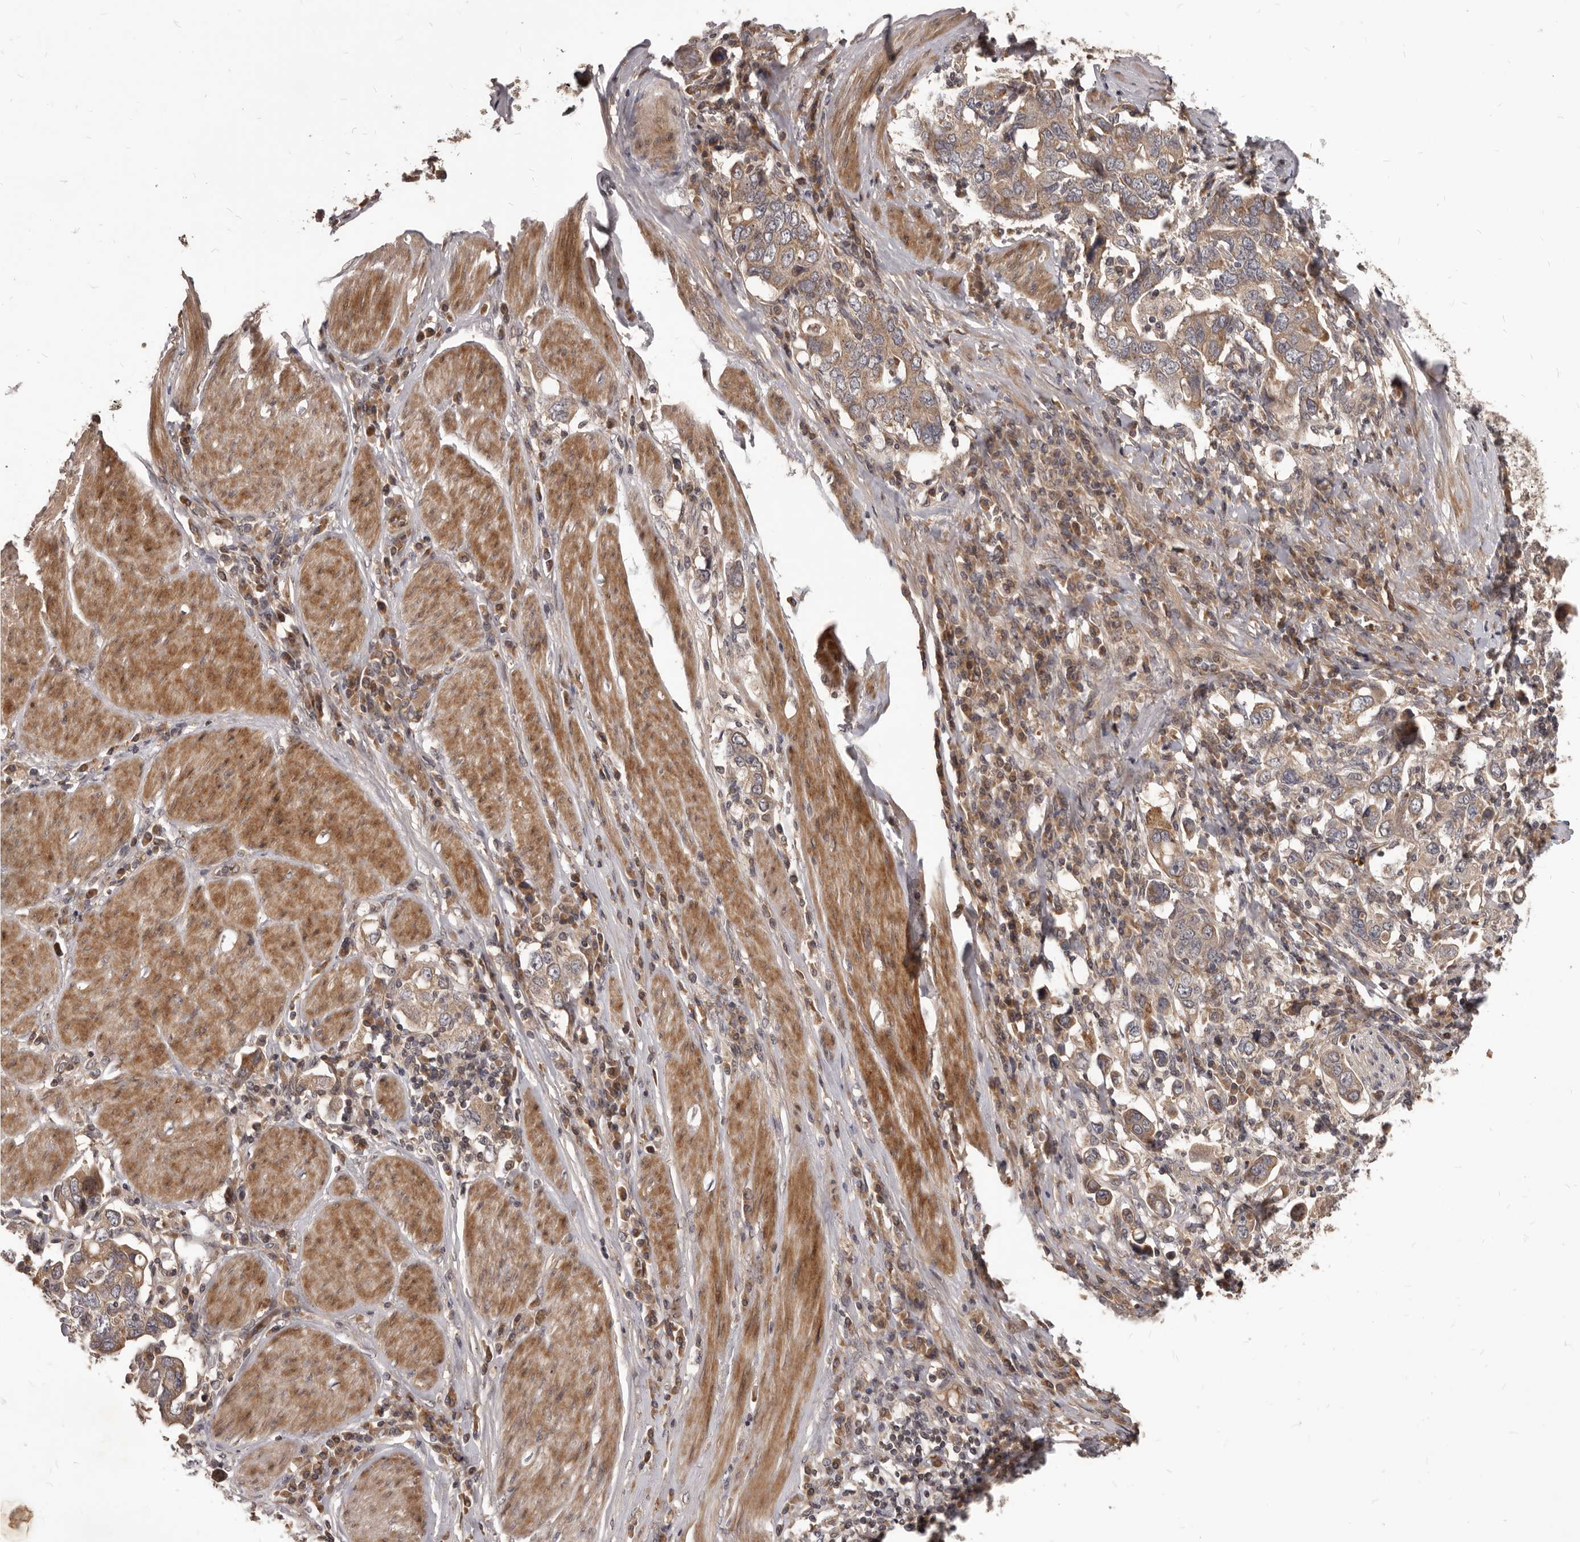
{"staining": {"intensity": "weak", "quantity": ">75%", "location": "cytoplasmic/membranous"}, "tissue": "stomach cancer", "cell_type": "Tumor cells", "image_type": "cancer", "snomed": [{"axis": "morphology", "description": "Adenocarcinoma, NOS"}, {"axis": "topography", "description": "Stomach, upper"}], "caption": "Tumor cells show low levels of weak cytoplasmic/membranous staining in about >75% of cells in stomach adenocarcinoma.", "gene": "GABPB2", "patient": {"sex": "male", "age": 62}}